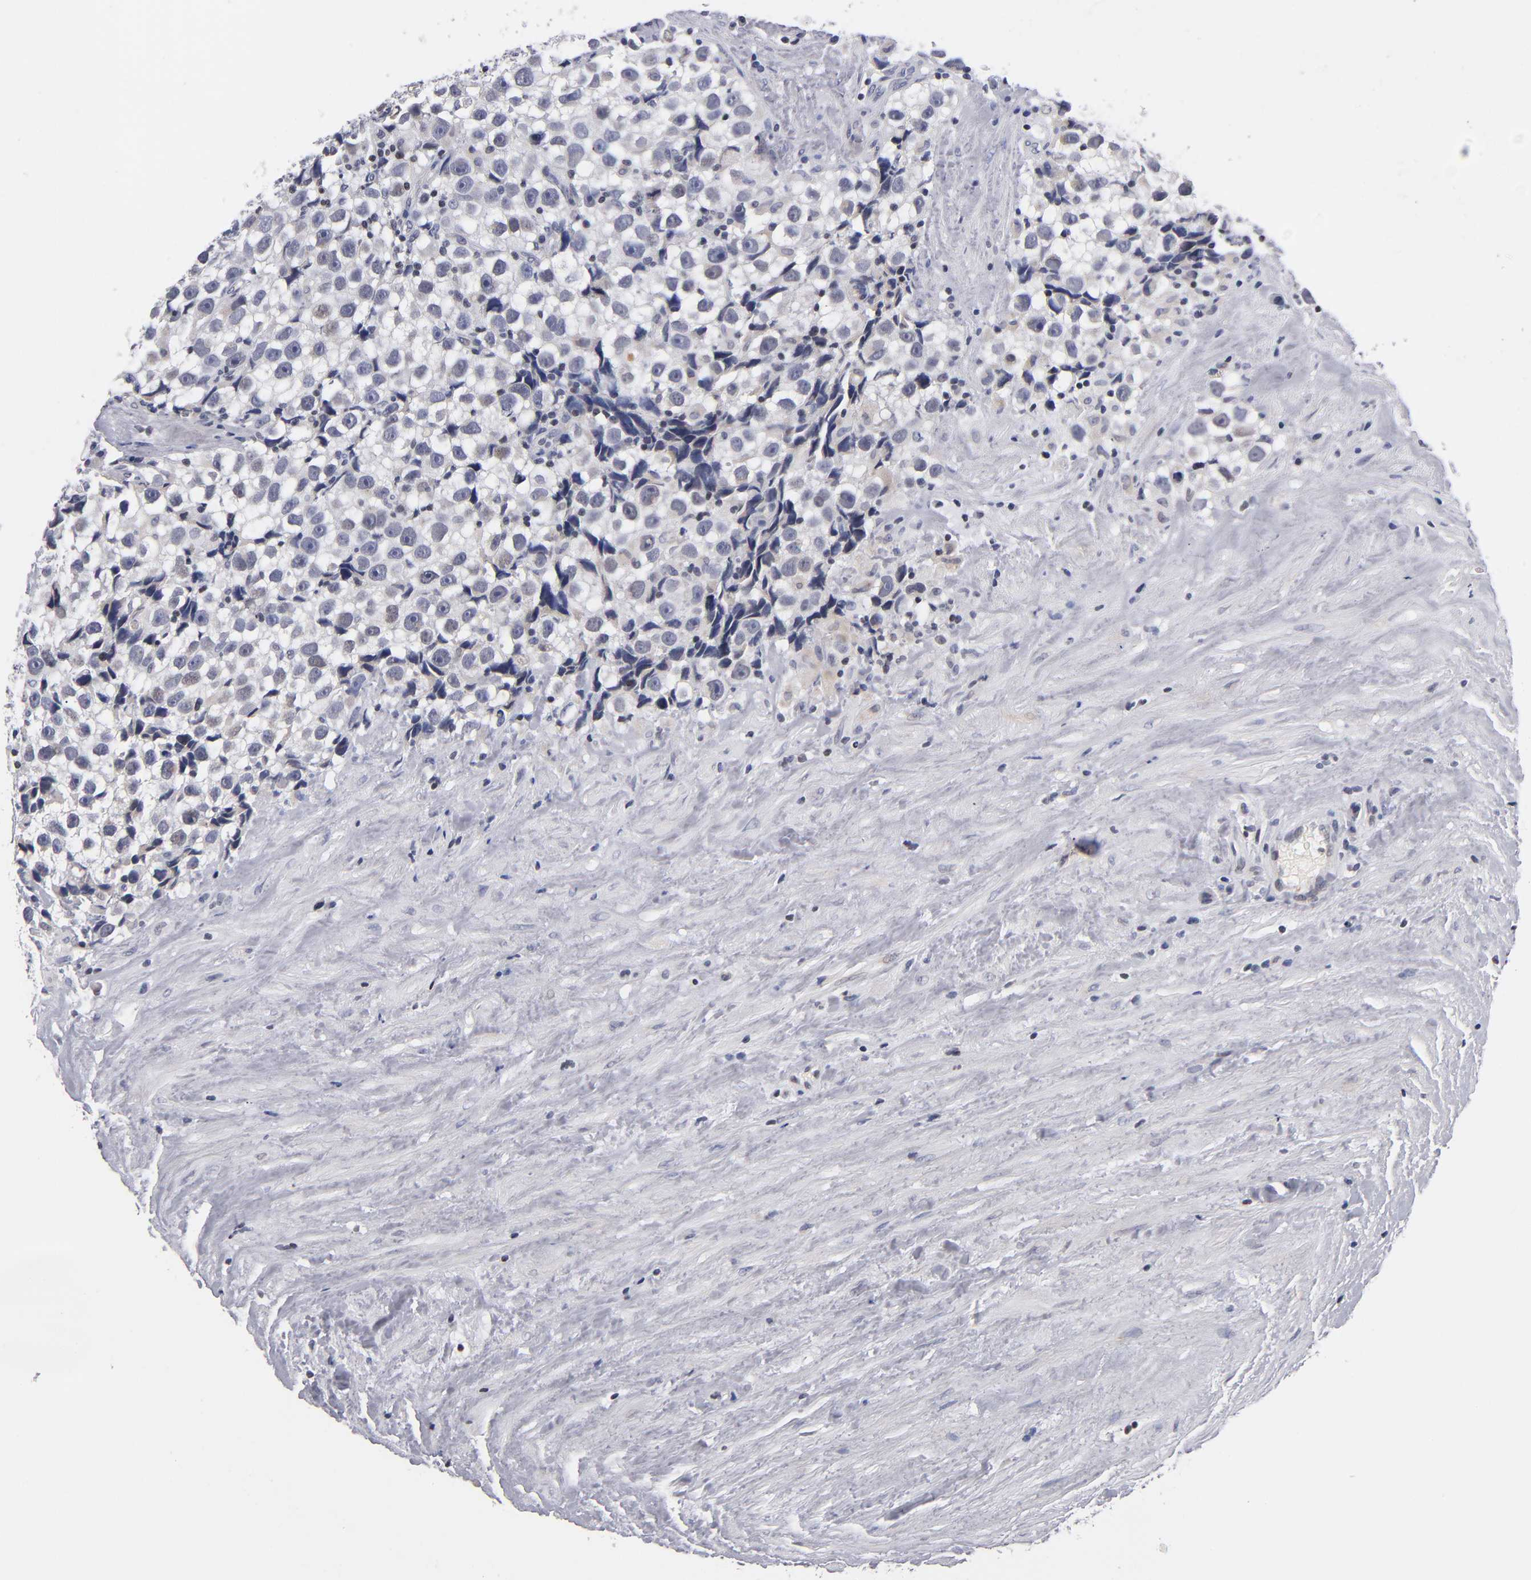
{"staining": {"intensity": "weak", "quantity": "<25%", "location": "nuclear"}, "tissue": "testis cancer", "cell_type": "Tumor cells", "image_type": "cancer", "snomed": [{"axis": "morphology", "description": "Seminoma, NOS"}, {"axis": "topography", "description": "Testis"}], "caption": "This is a image of immunohistochemistry (IHC) staining of testis cancer (seminoma), which shows no expression in tumor cells.", "gene": "ODF2", "patient": {"sex": "male", "age": 43}}